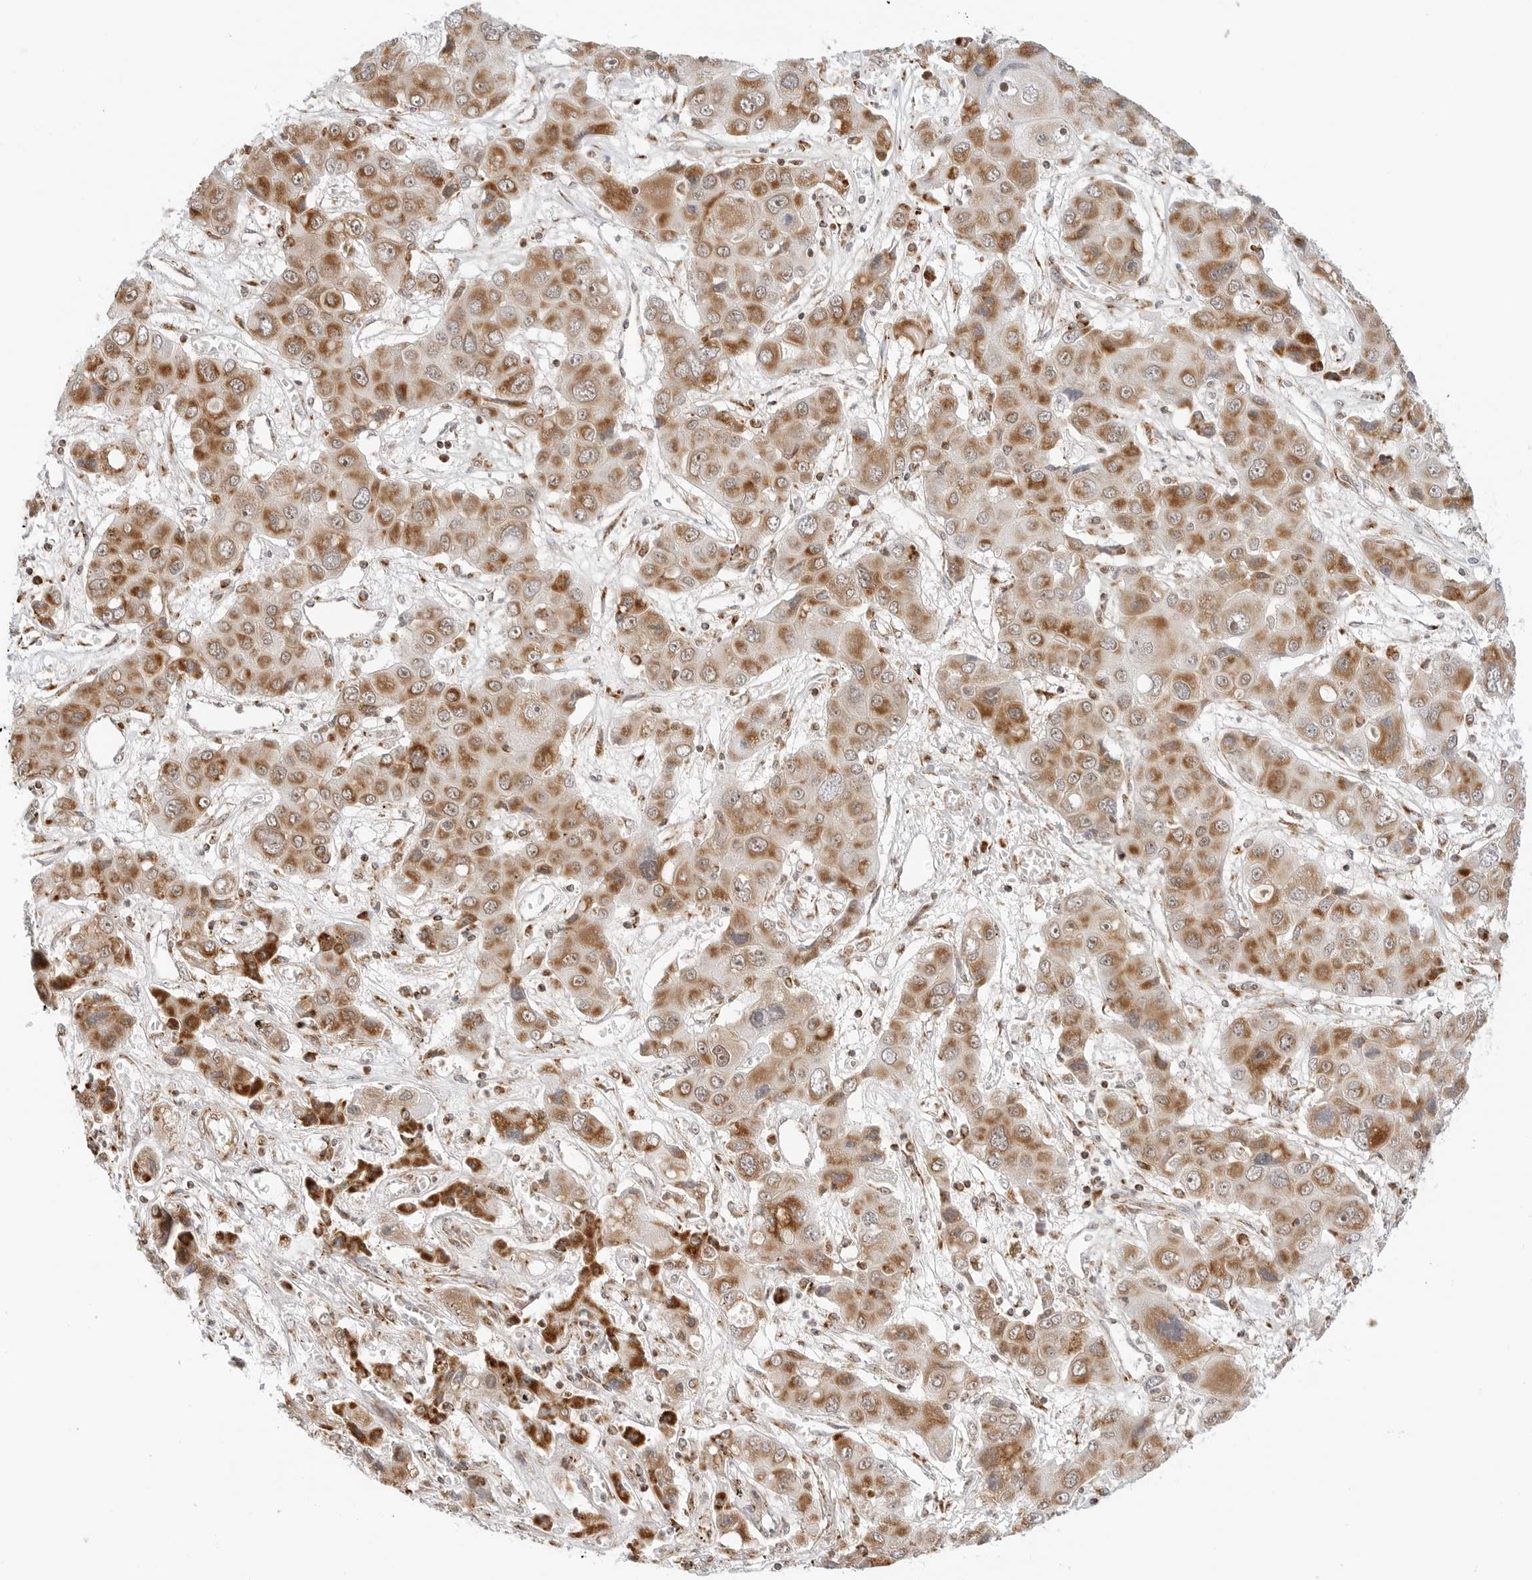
{"staining": {"intensity": "moderate", "quantity": ">75%", "location": "cytoplasmic/membranous"}, "tissue": "liver cancer", "cell_type": "Tumor cells", "image_type": "cancer", "snomed": [{"axis": "morphology", "description": "Cholangiocarcinoma"}, {"axis": "topography", "description": "Liver"}], "caption": "Cholangiocarcinoma (liver) stained with a protein marker shows moderate staining in tumor cells.", "gene": "POLR3GL", "patient": {"sex": "male", "age": 67}}